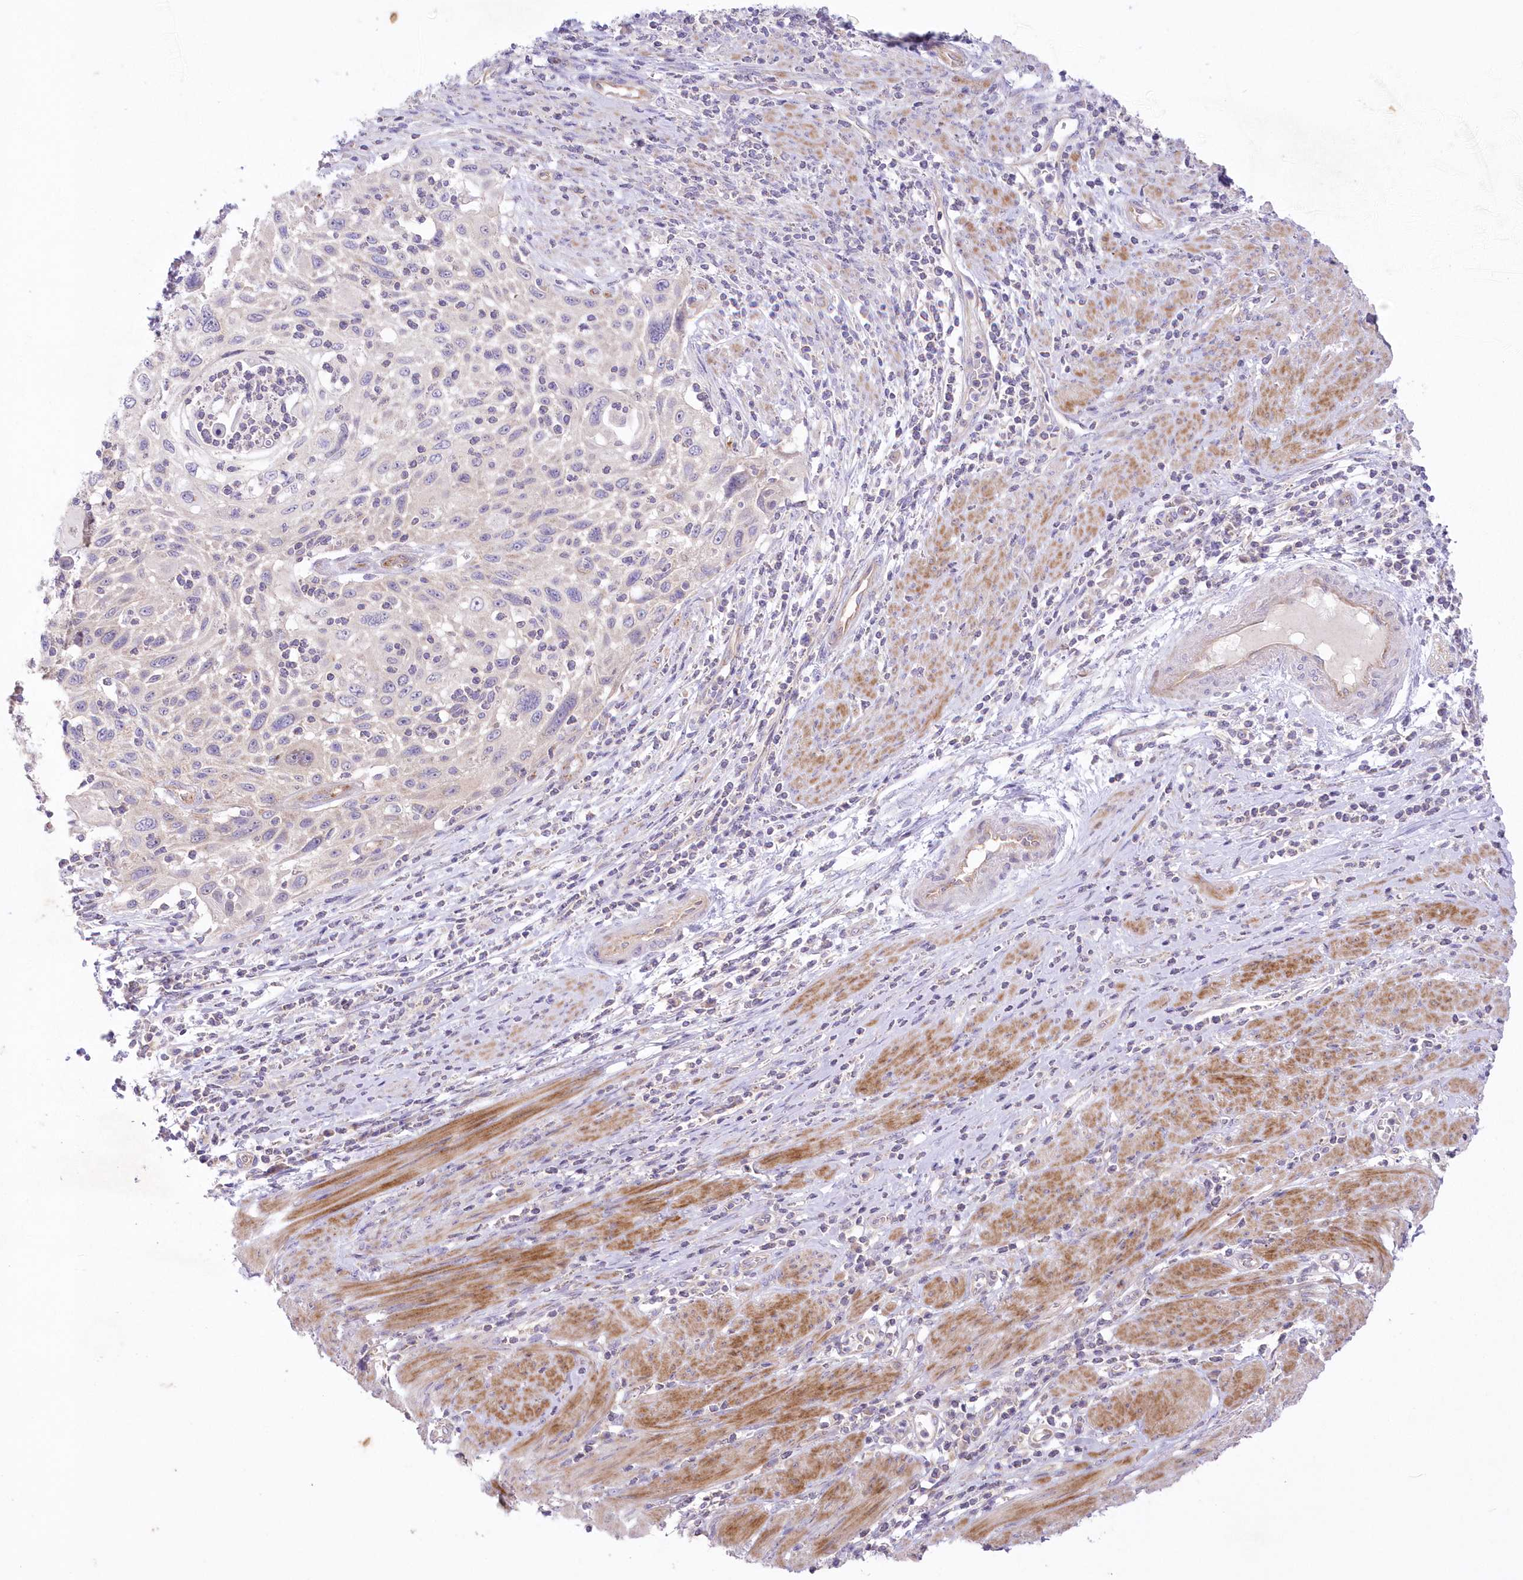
{"staining": {"intensity": "negative", "quantity": "none", "location": "none"}, "tissue": "cervical cancer", "cell_type": "Tumor cells", "image_type": "cancer", "snomed": [{"axis": "morphology", "description": "Squamous cell carcinoma, NOS"}, {"axis": "topography", "description": "Cervix"}], "caption": "IHC photomicrograph of cervical cancer (squamous cell carcinoma) stained for a protein (brown), which reveals no expression in tumor cells.", "gene": "ITSN2", "patient": {"sex": "female", "age": 70}}